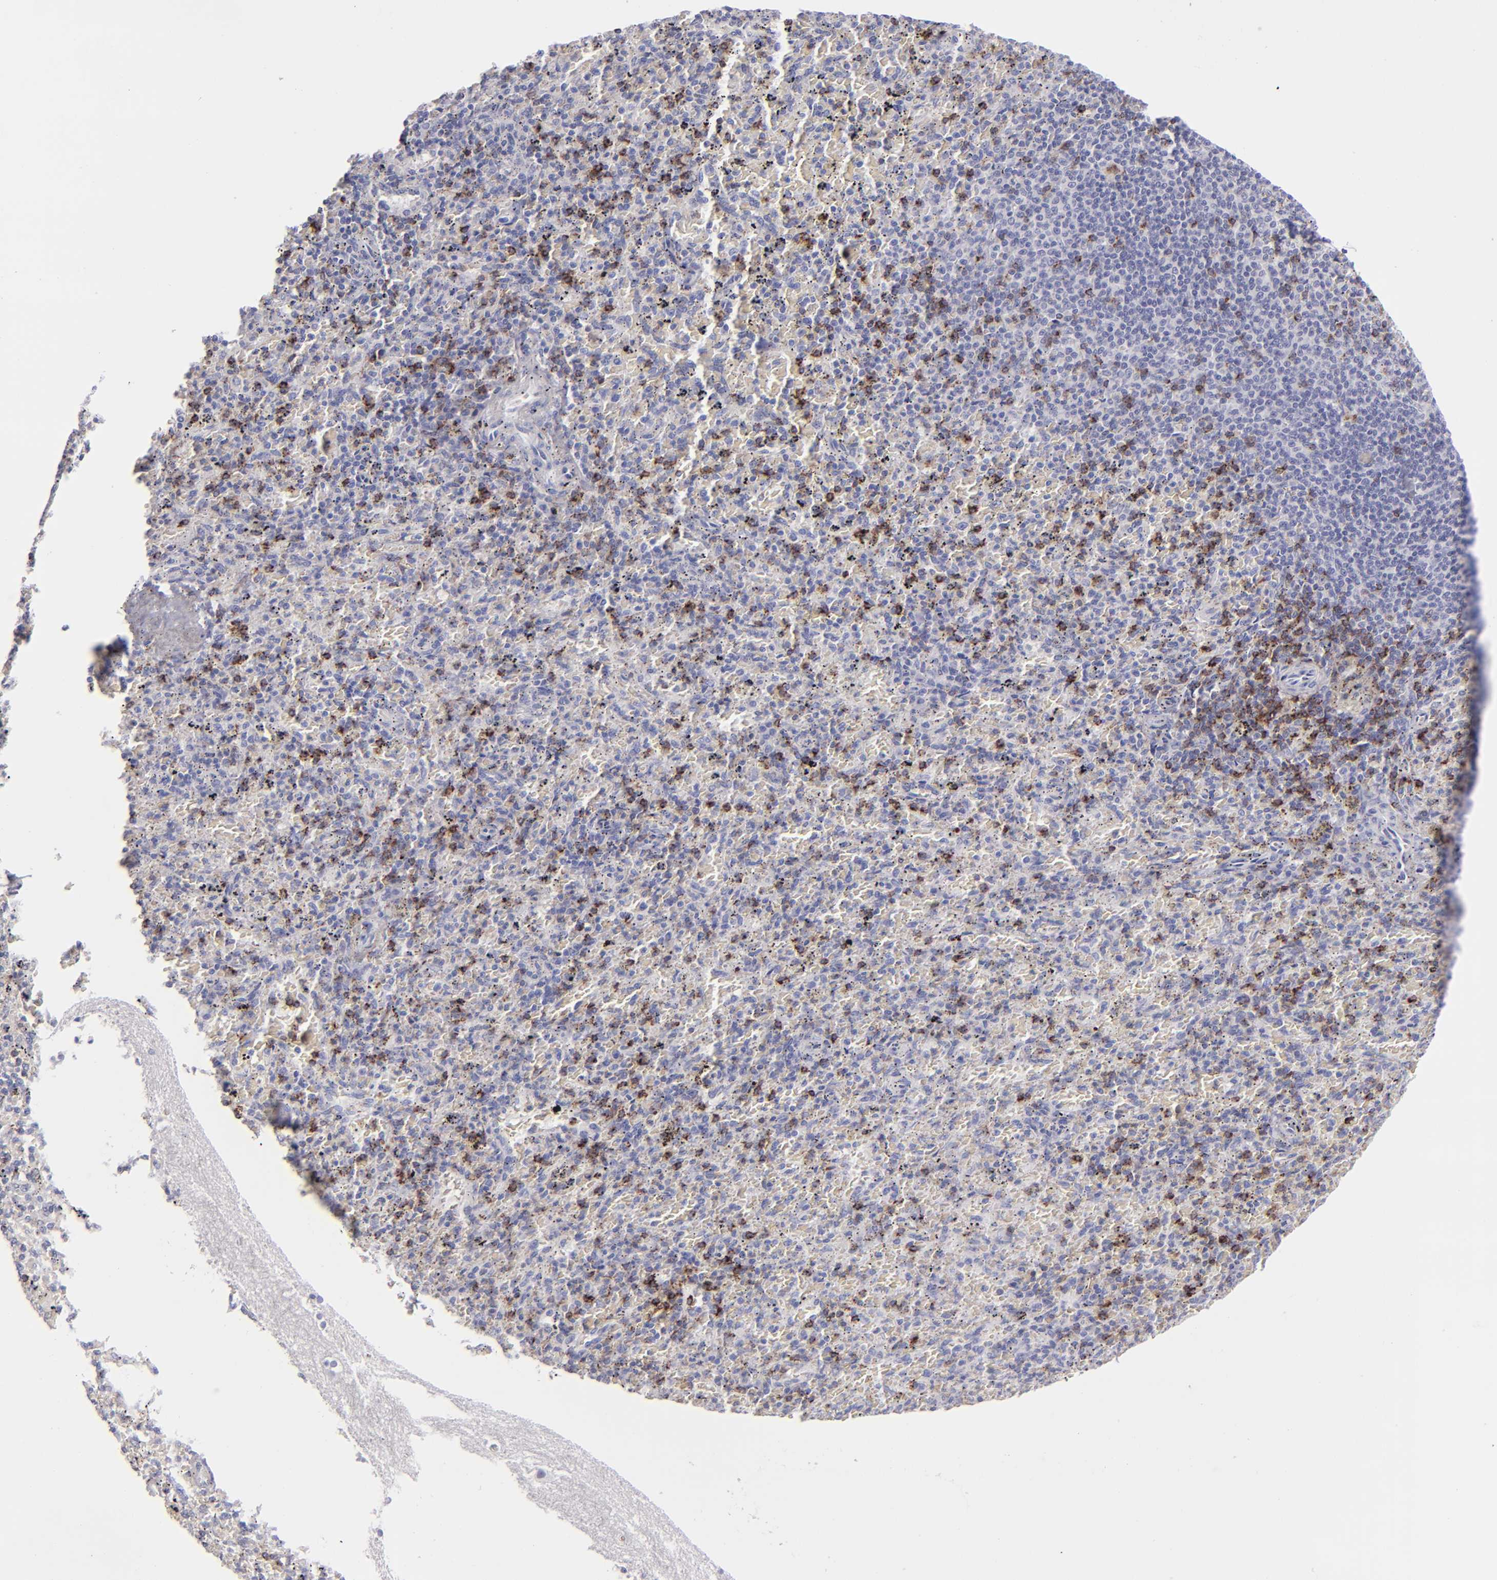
{"staining": {"intensity": "strong", "quantity": "<25%", "location": "cytoplasmic/membranous"}, "tissue": "spleen", "cell_type": "Cells in red pulp", "image_type": "normal", "snomed": [{"axis": "morphology", "description": "Normal tissue, NOS"}, {"axis": "topography", "description": "Spleen"}], "caption": "IHC of unremarkable spleen reveals medium levels of strong cytoplasmic/membranous staining in approximately <25% of cells in red pulp. The protein is shown in brown color, while the nuclei are stained blue.", "gene": "CD2", "patient": {"sex": "female", "age": 43}}